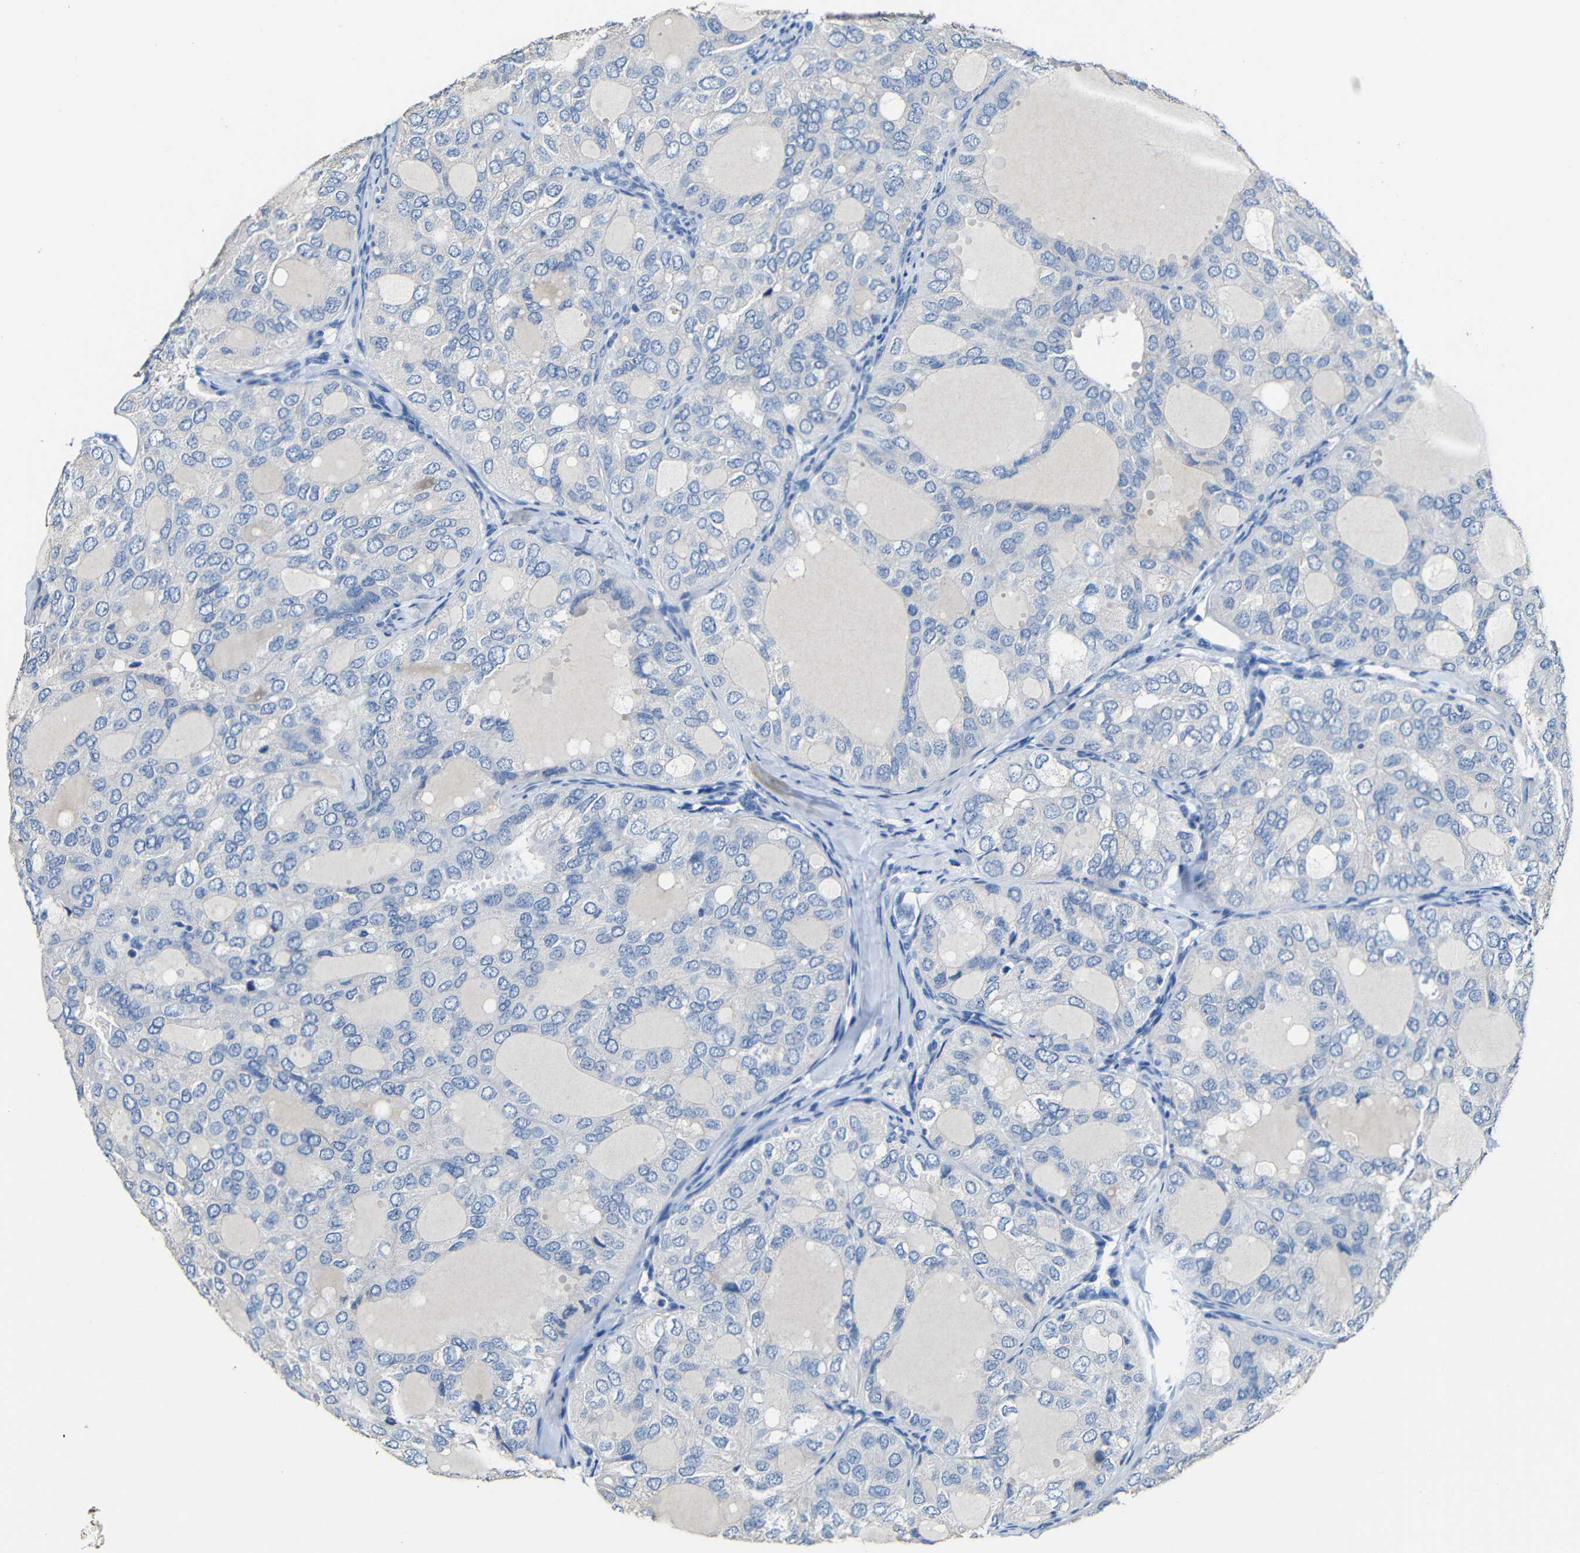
{"staining": {"intensity": "negative", "quantity": "none", "location": "none"}, "tissue": "thyroid cancer", "cell_type": "Tumor cells", "image_type": "cancer", "snomed": [{"axis": "morphology", "description": "Follicular adenoma carcinoma, NOS"}, {"axis": "topography", "description": "Thyroid gland"}], "caption": "Tumor cells show no significant protein expression in thyroid cancer (follicular adenoma carcinoma). Brightfield microscopy of immunohistochemistry stained with DAB (brown) and hematoxylin (blue), captured at high magnification.", "gene": "ACKR2", "patient": {"sex": "male", "age": 75}}